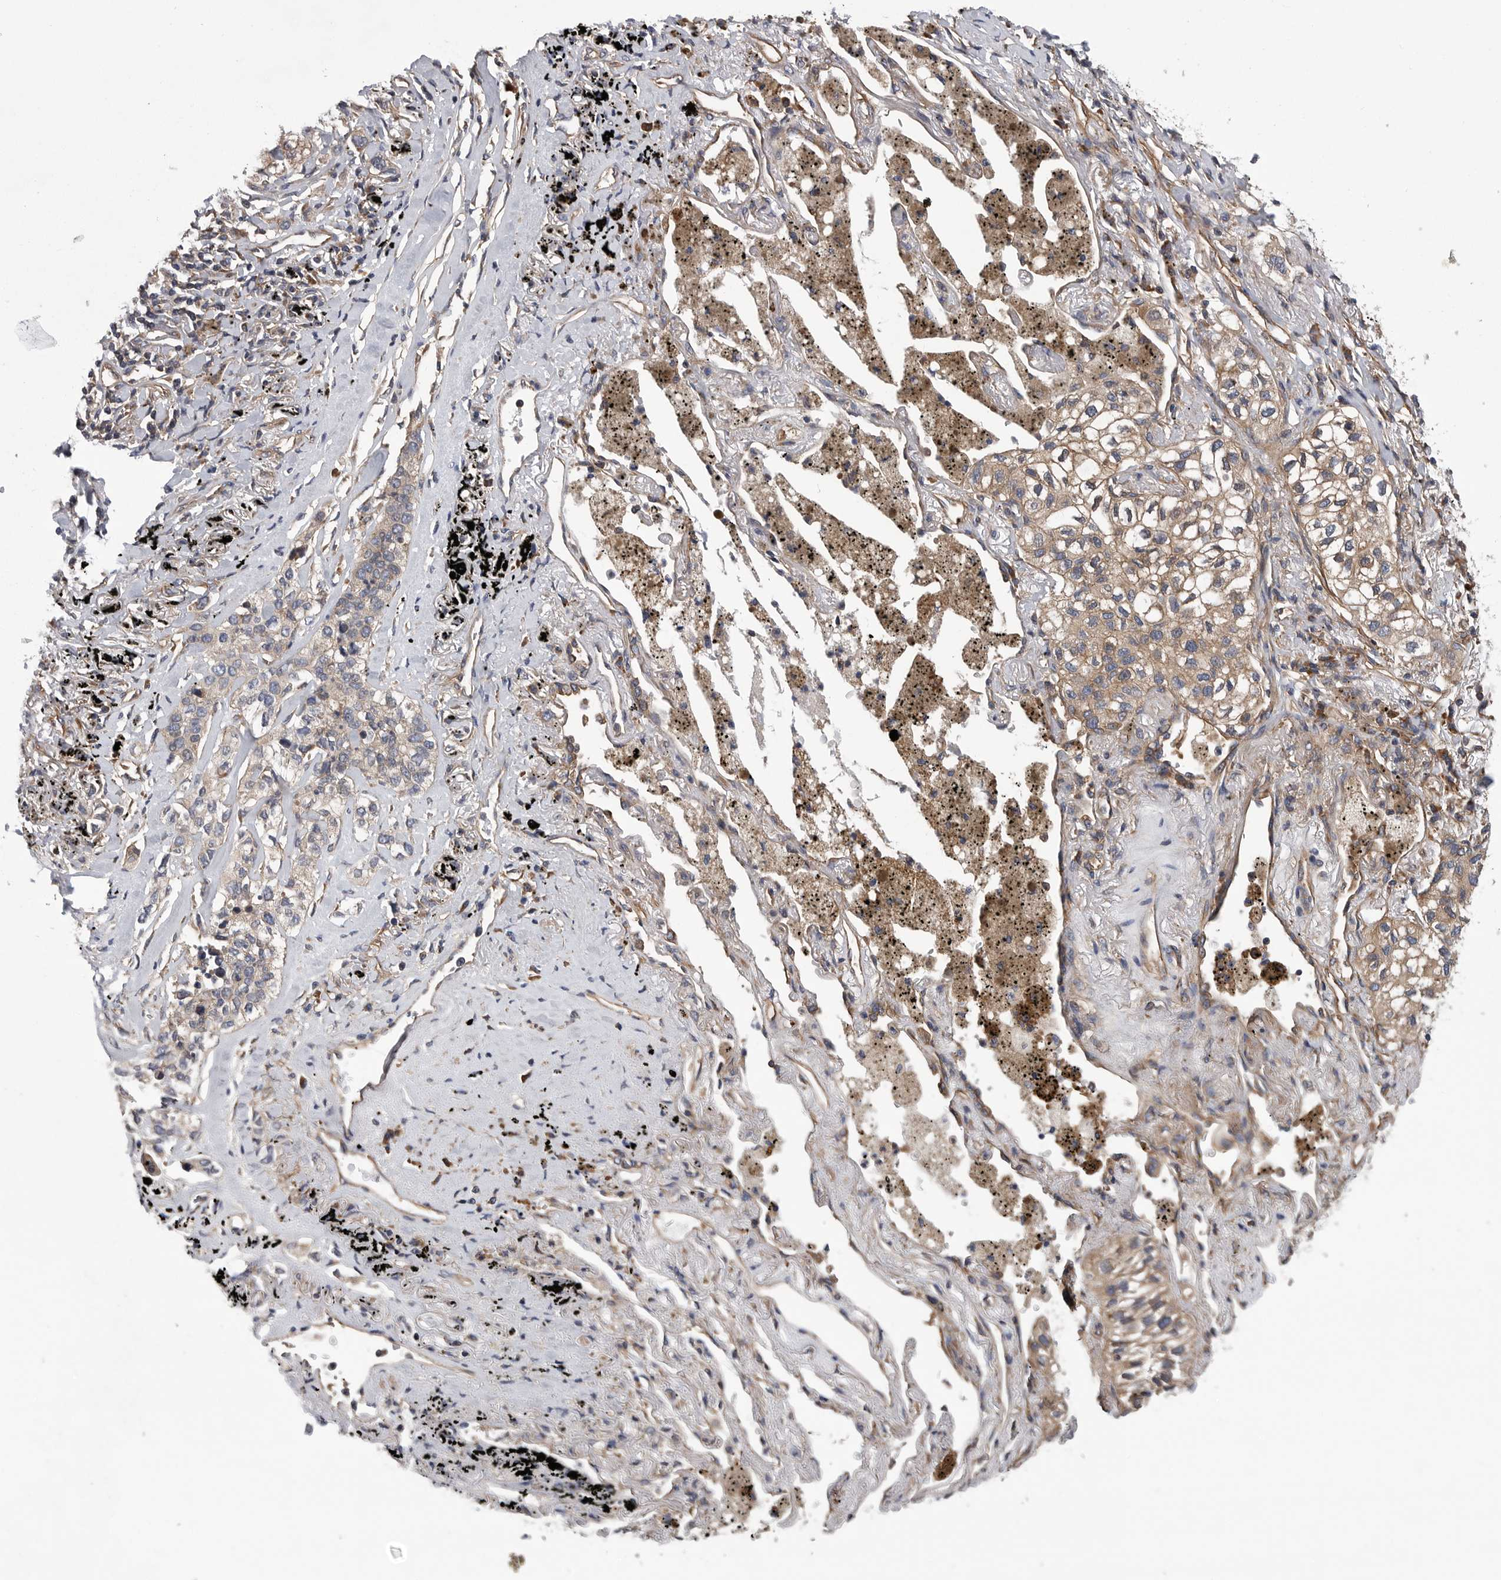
{"staining": {"intensity": "weak", "quantity": "25%-75%", "location": "cytoplasmic/membranous"}, "tissue": "lung cancer", "cell_type": "Tumor cells", "image_type": "cancer", "snomed": [{"axis": "morphology", "description": "Adenocarcinoma, NOS"}, {"axis": "topography", "description": "Lung"}], "caption": "Weak cytoplasmic/membranous positivity for a protein is identified in about 25%-75% of tumor cells of adenocarcinoma (lung) using immunohistochemistry (IHC).", "gene": "OXR1", "patient": {"sex": "male", "age": 63}}